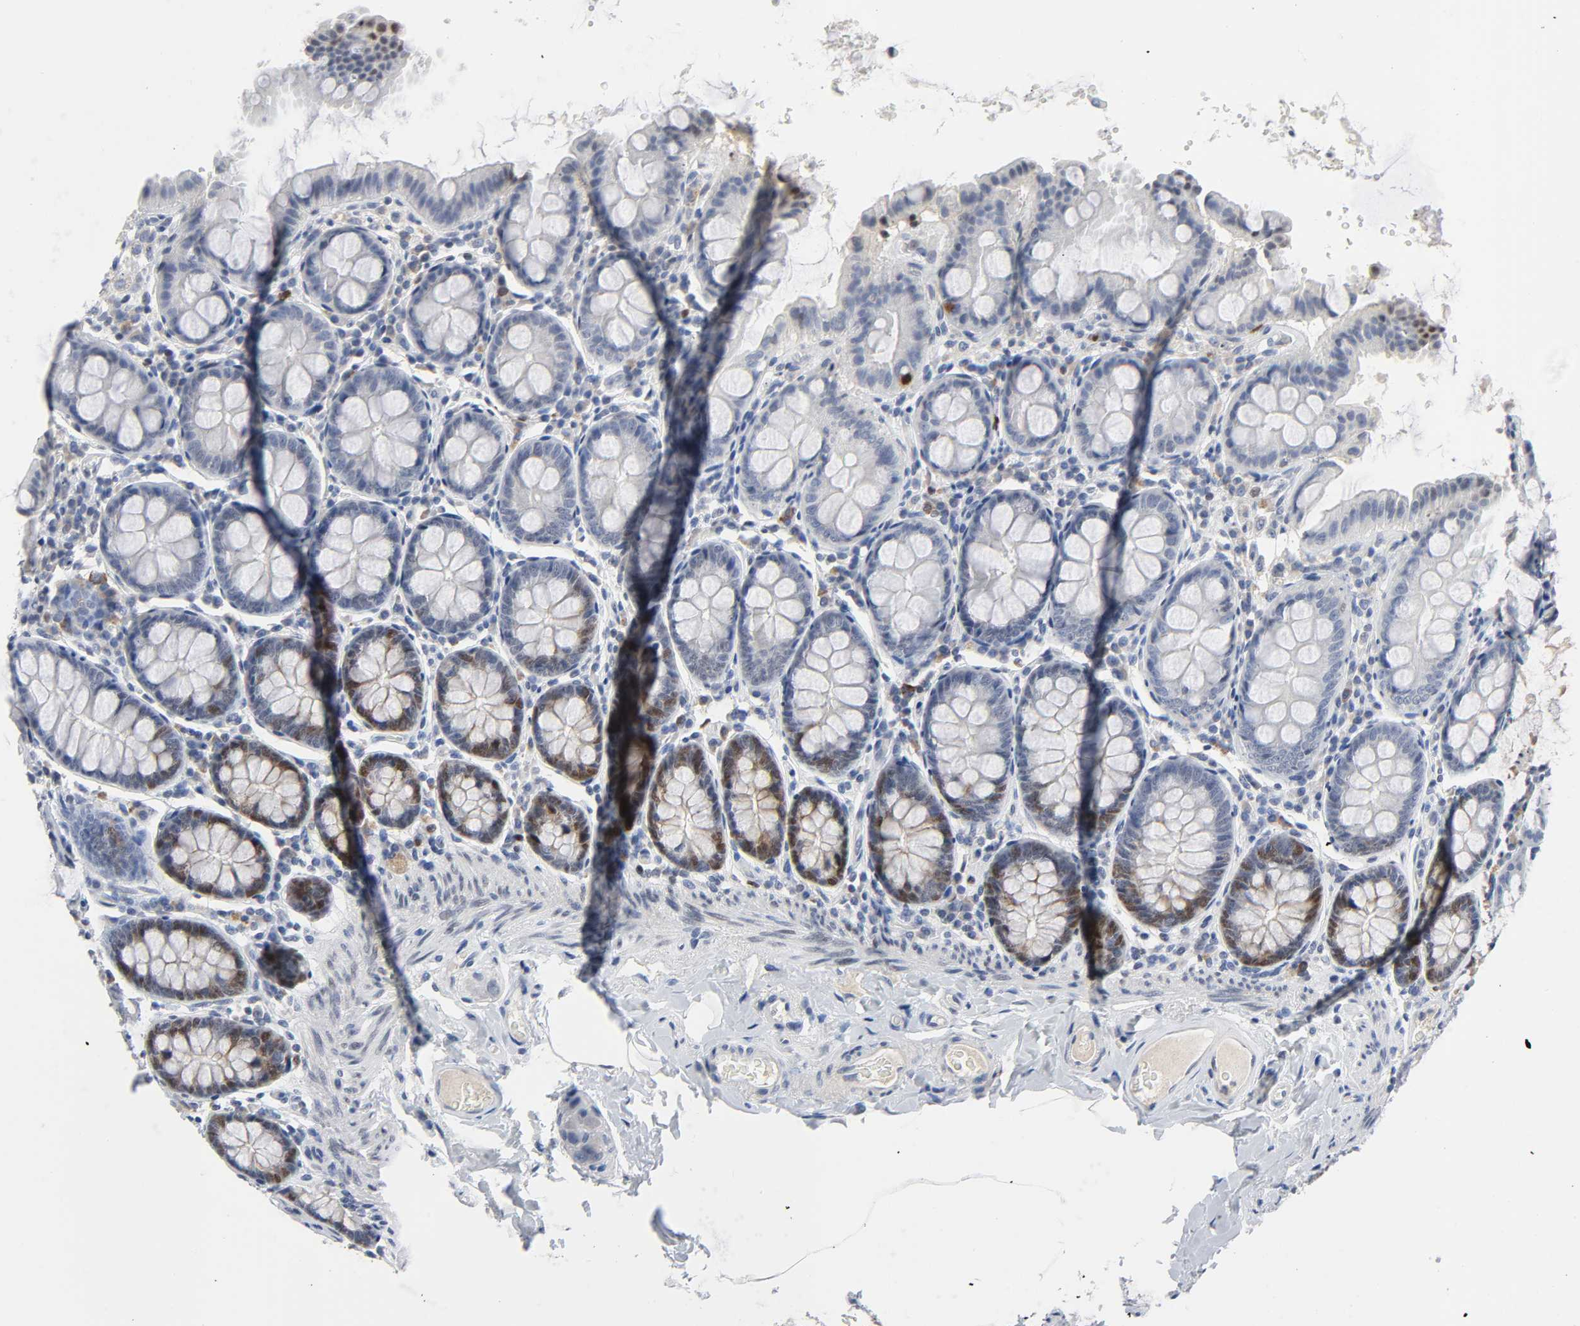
{"staining": {"intensity": "negative", "quantity": "none", "location": "none"}, "tissue": "colon", "cell_type": "Endothelial cells", "image_type": "normal", "snomed": [{"axis": "morphology", "description": "Normal tissue, NOS"}, {"axis": "topography", "description": "Colon"}], "caption": "This micrograph is of benign colon stained with IHC to label a protein in brown with the nuclei are counter-stained blue. There is no positivity in endothelial cells. (DAB immunohistochemistry (IHC) with hematoxylin counter stain).", "gene": "WEE1", "patient": {"sex": "female", "age": 61}}